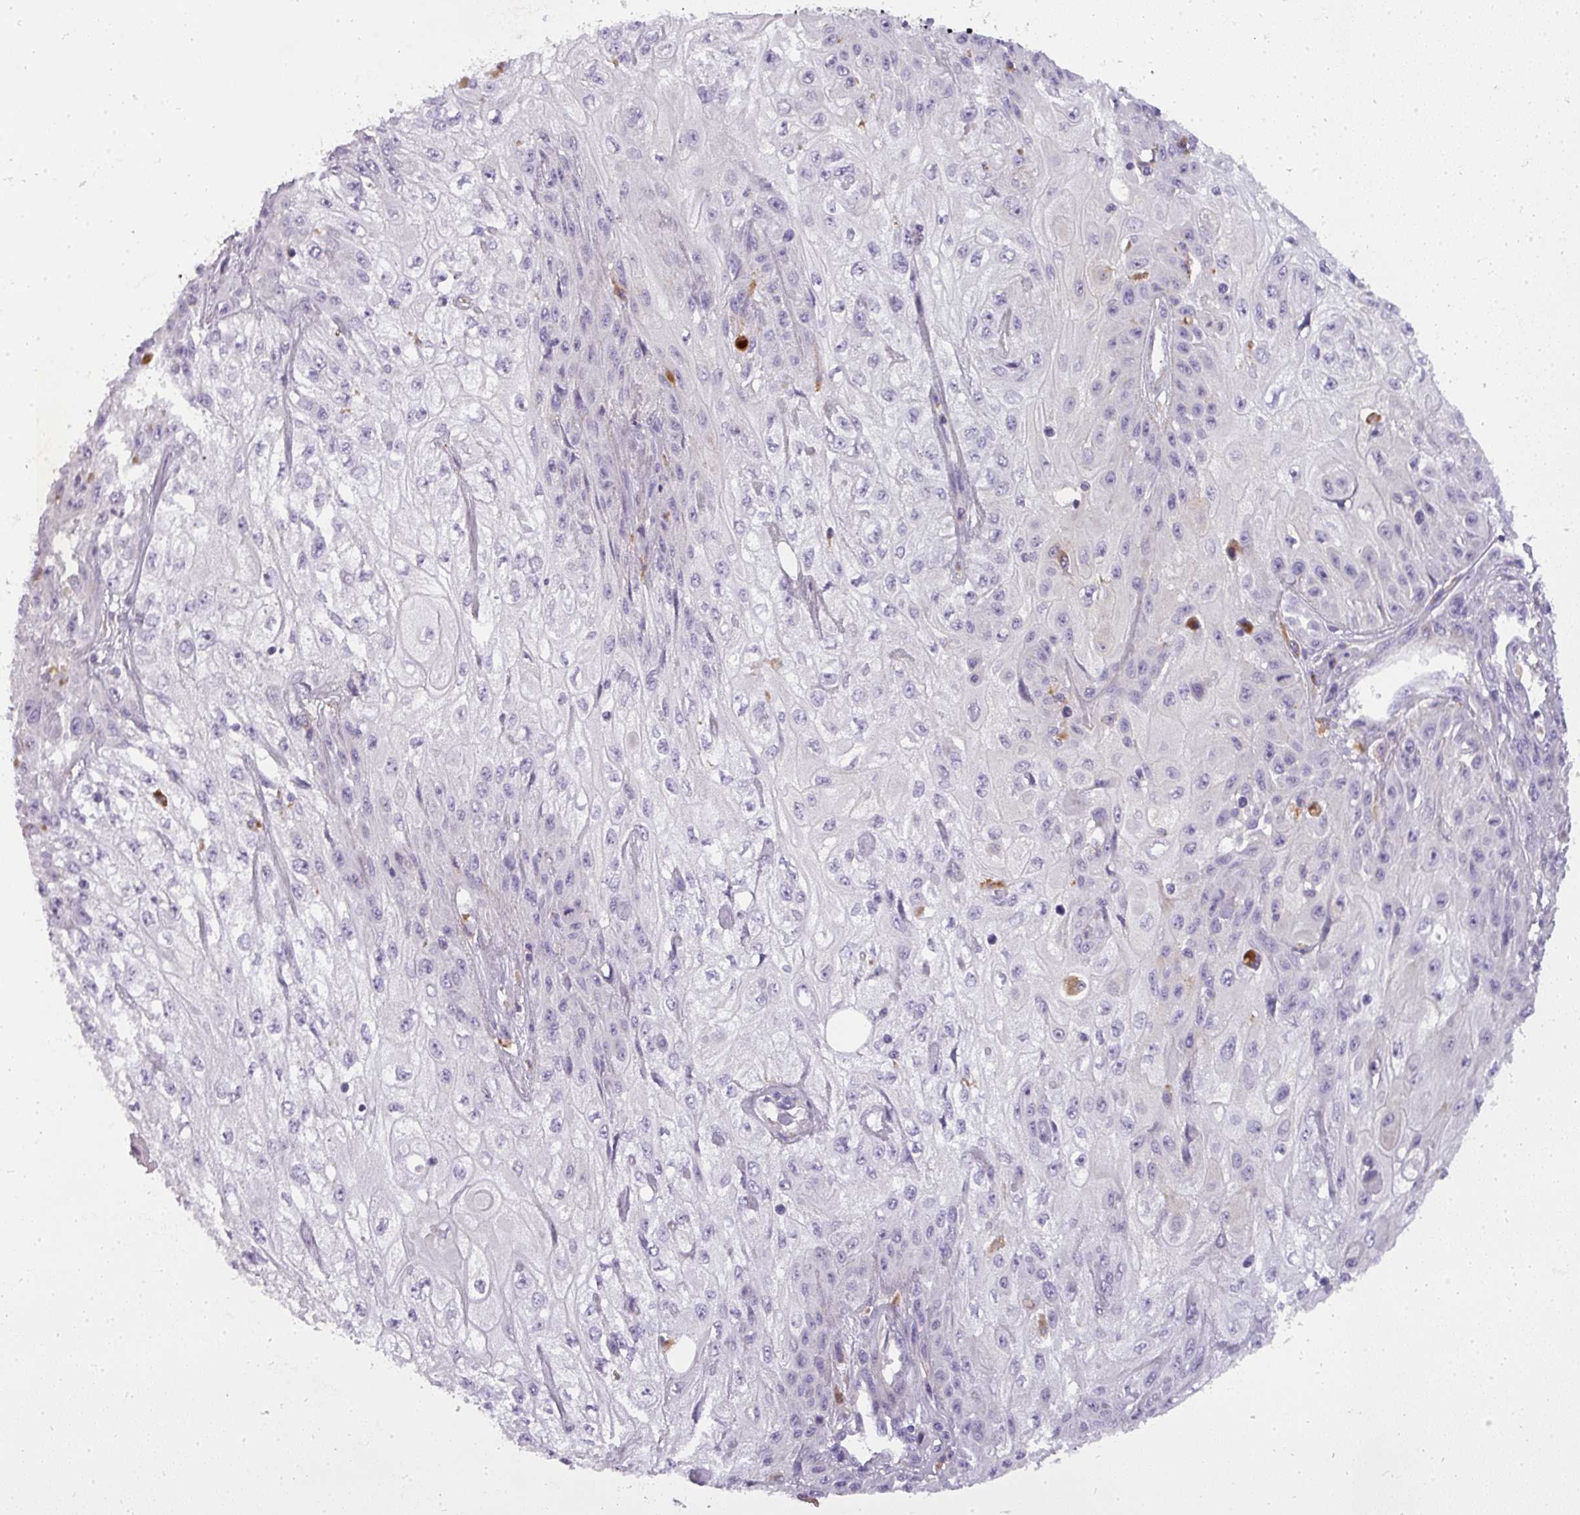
{"staining": {"intensity": "negative", "quantity": "none", "location": "none"}, "tissue": "skin cancer", "cell_type": "Tumor cells", "image_type": "cancer", "snomed": [{"axis": "morphology", "description": "Squamous cell carcinoma, NOS"}, {"axis": "morphology", "description": "Squamous cell carcinoma, metastatic, NOS"}, {"axis": "topography", "description": "Skin"}, {"axis": "topography", "description": "Lymph node"}], "caption": "Protein analysis of squamous cell carcinoma (skin) shows no significant positivity in tumor cells.", "gene": "ATP6V1D", "patient": {"sex": "male", "age": 75}}